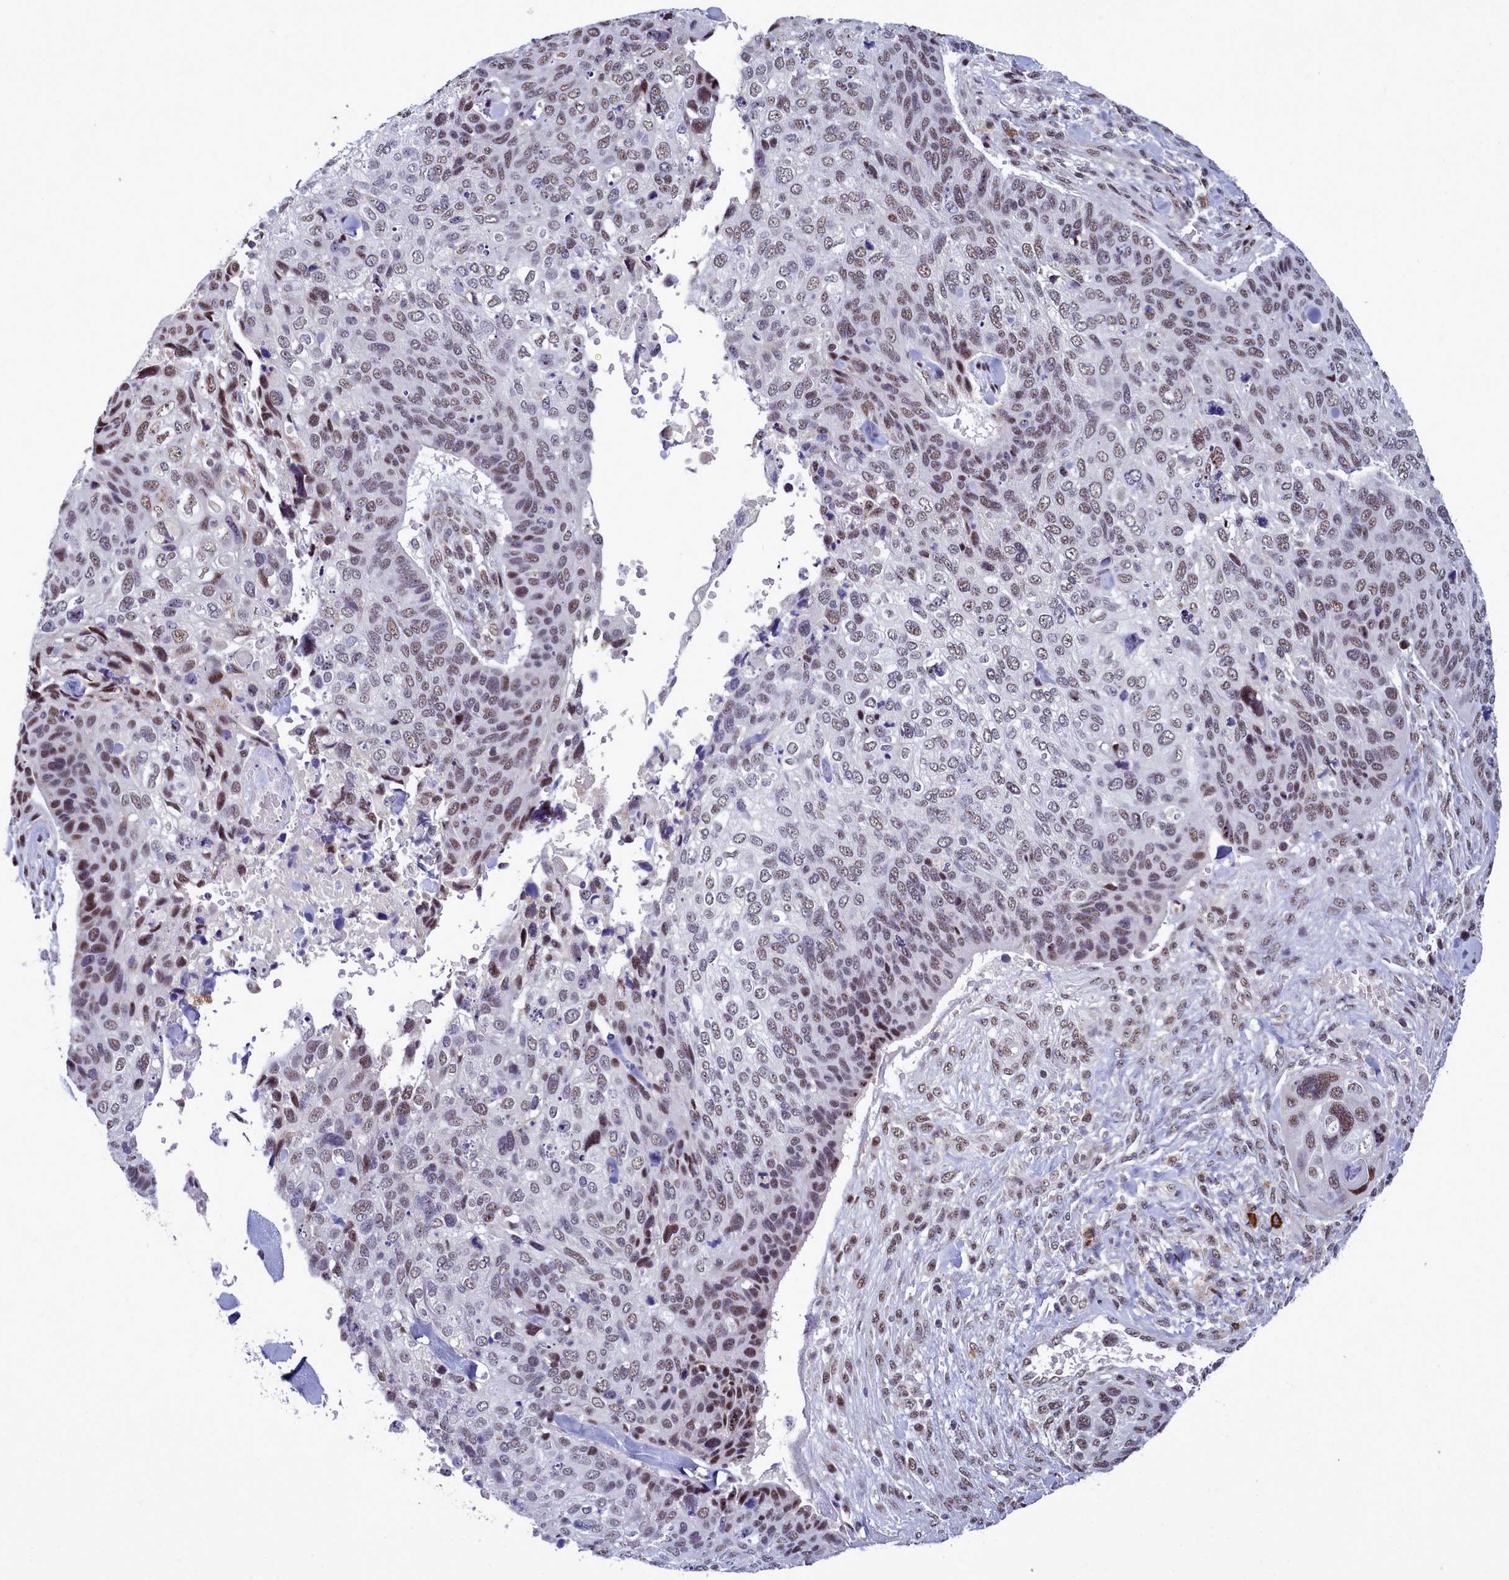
{"staining": {"intensity": "moderate", "quantity": ">75%", "location": "nuclear"}, "tissue": "skin cancer", "cell_type": "Tumor cells", "image_type": "cancer", "snomed": [{"axis": "morphology", "description": "Basal cell carcinoma"}, {"axis": "topography", "description": "Skin"}], "caption": "Skin cancer stained for a protein displays moderate nuclear positivity in tumor cells.", "gene": "POM121L2", "patient": {"sex": "female", "age": 74}}